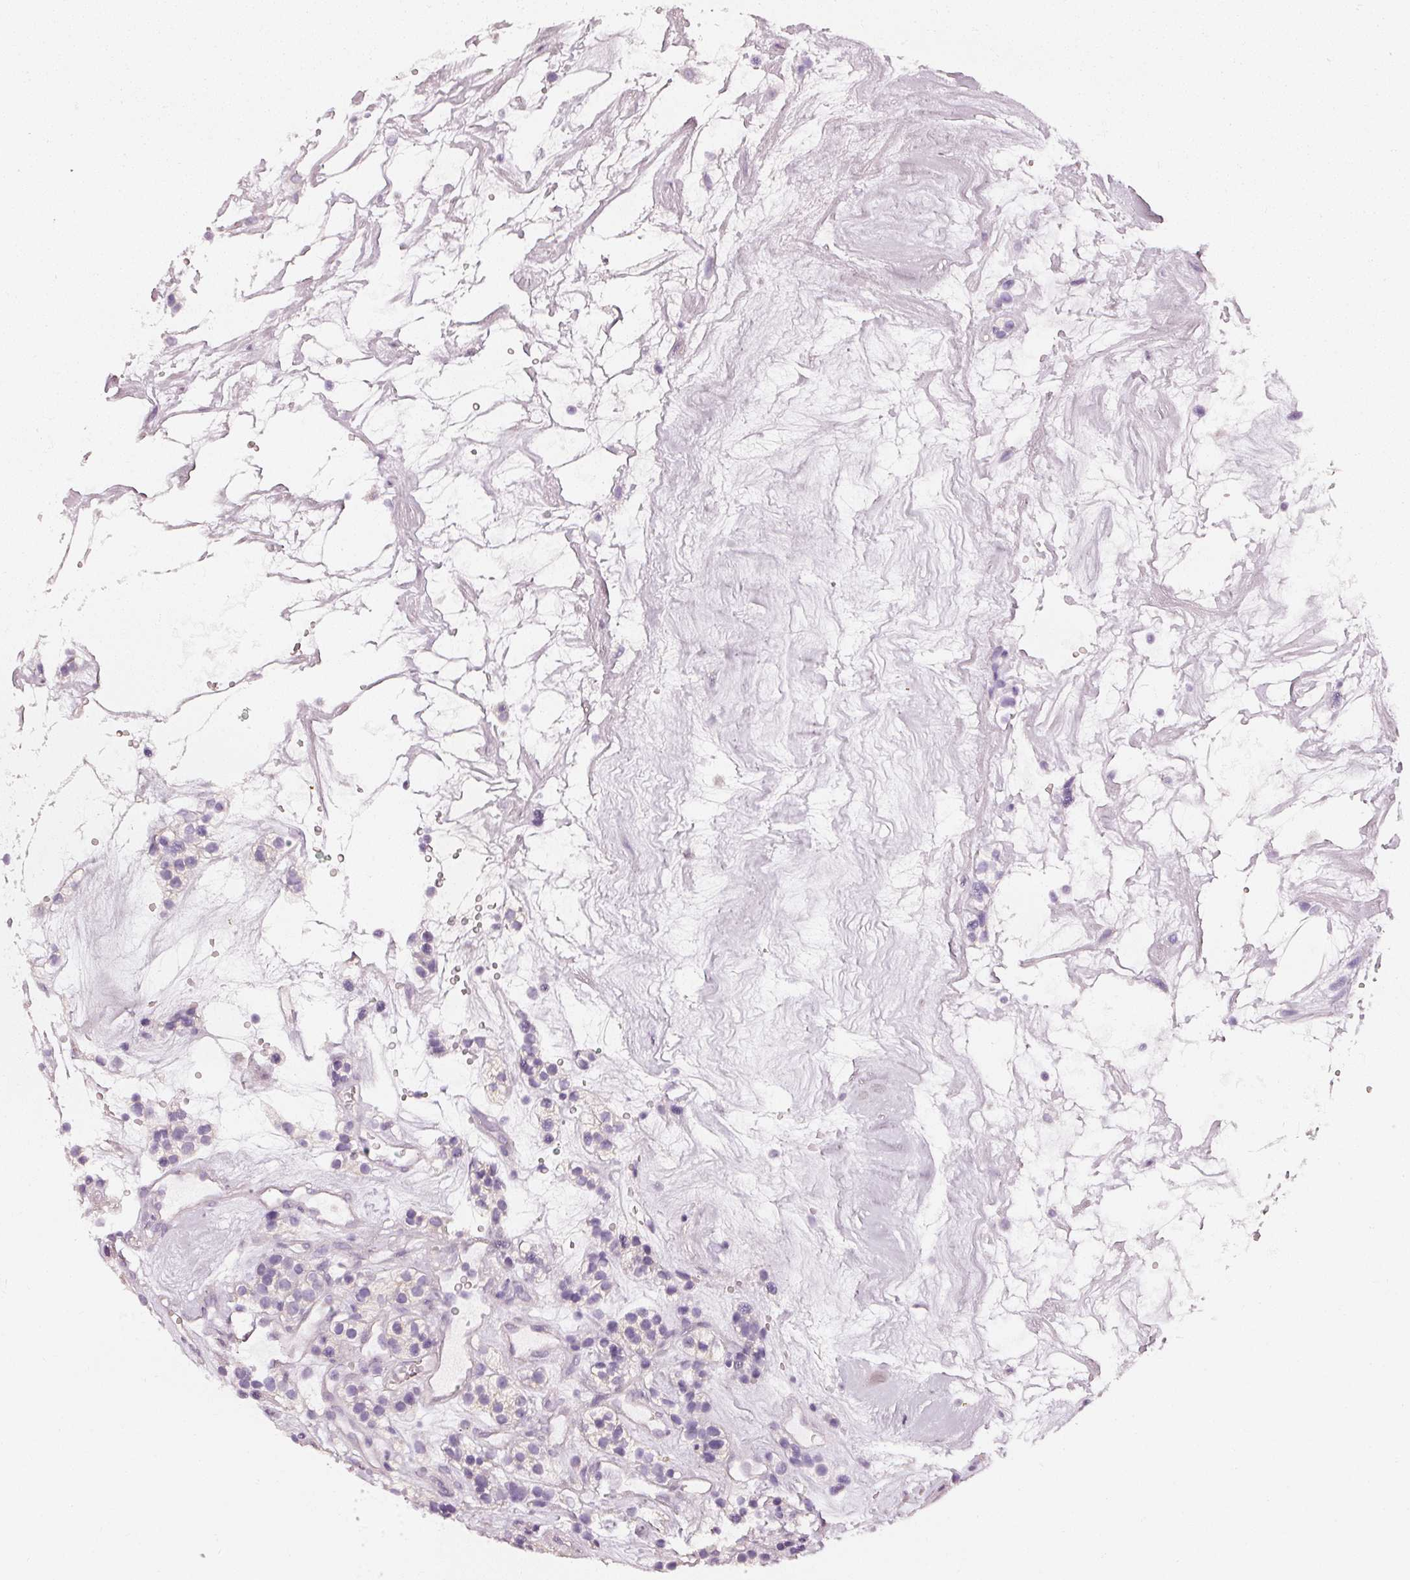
{"staining": {"intensity": "negative", "quantity": "none", "location": "none"}, "tissue": "renal cancer", "cell_type": "Tumor cells", "image_type": "cancer", "snomed": [{"axis": "morphology", "description": "Adenocarcinoma, NOS"}, {"axis": "topography", "description": "Kidney"}], "caption": "DAB immunohistochemical staining of human renal adenocarcinoma reveals no significant expression in tumor cells. The staining is performed using DAB brown chromogen with nuclei counter-stained in using hematoxylin.", "gene": "CNP", "patient": {"sex": "female", "age": 57}}